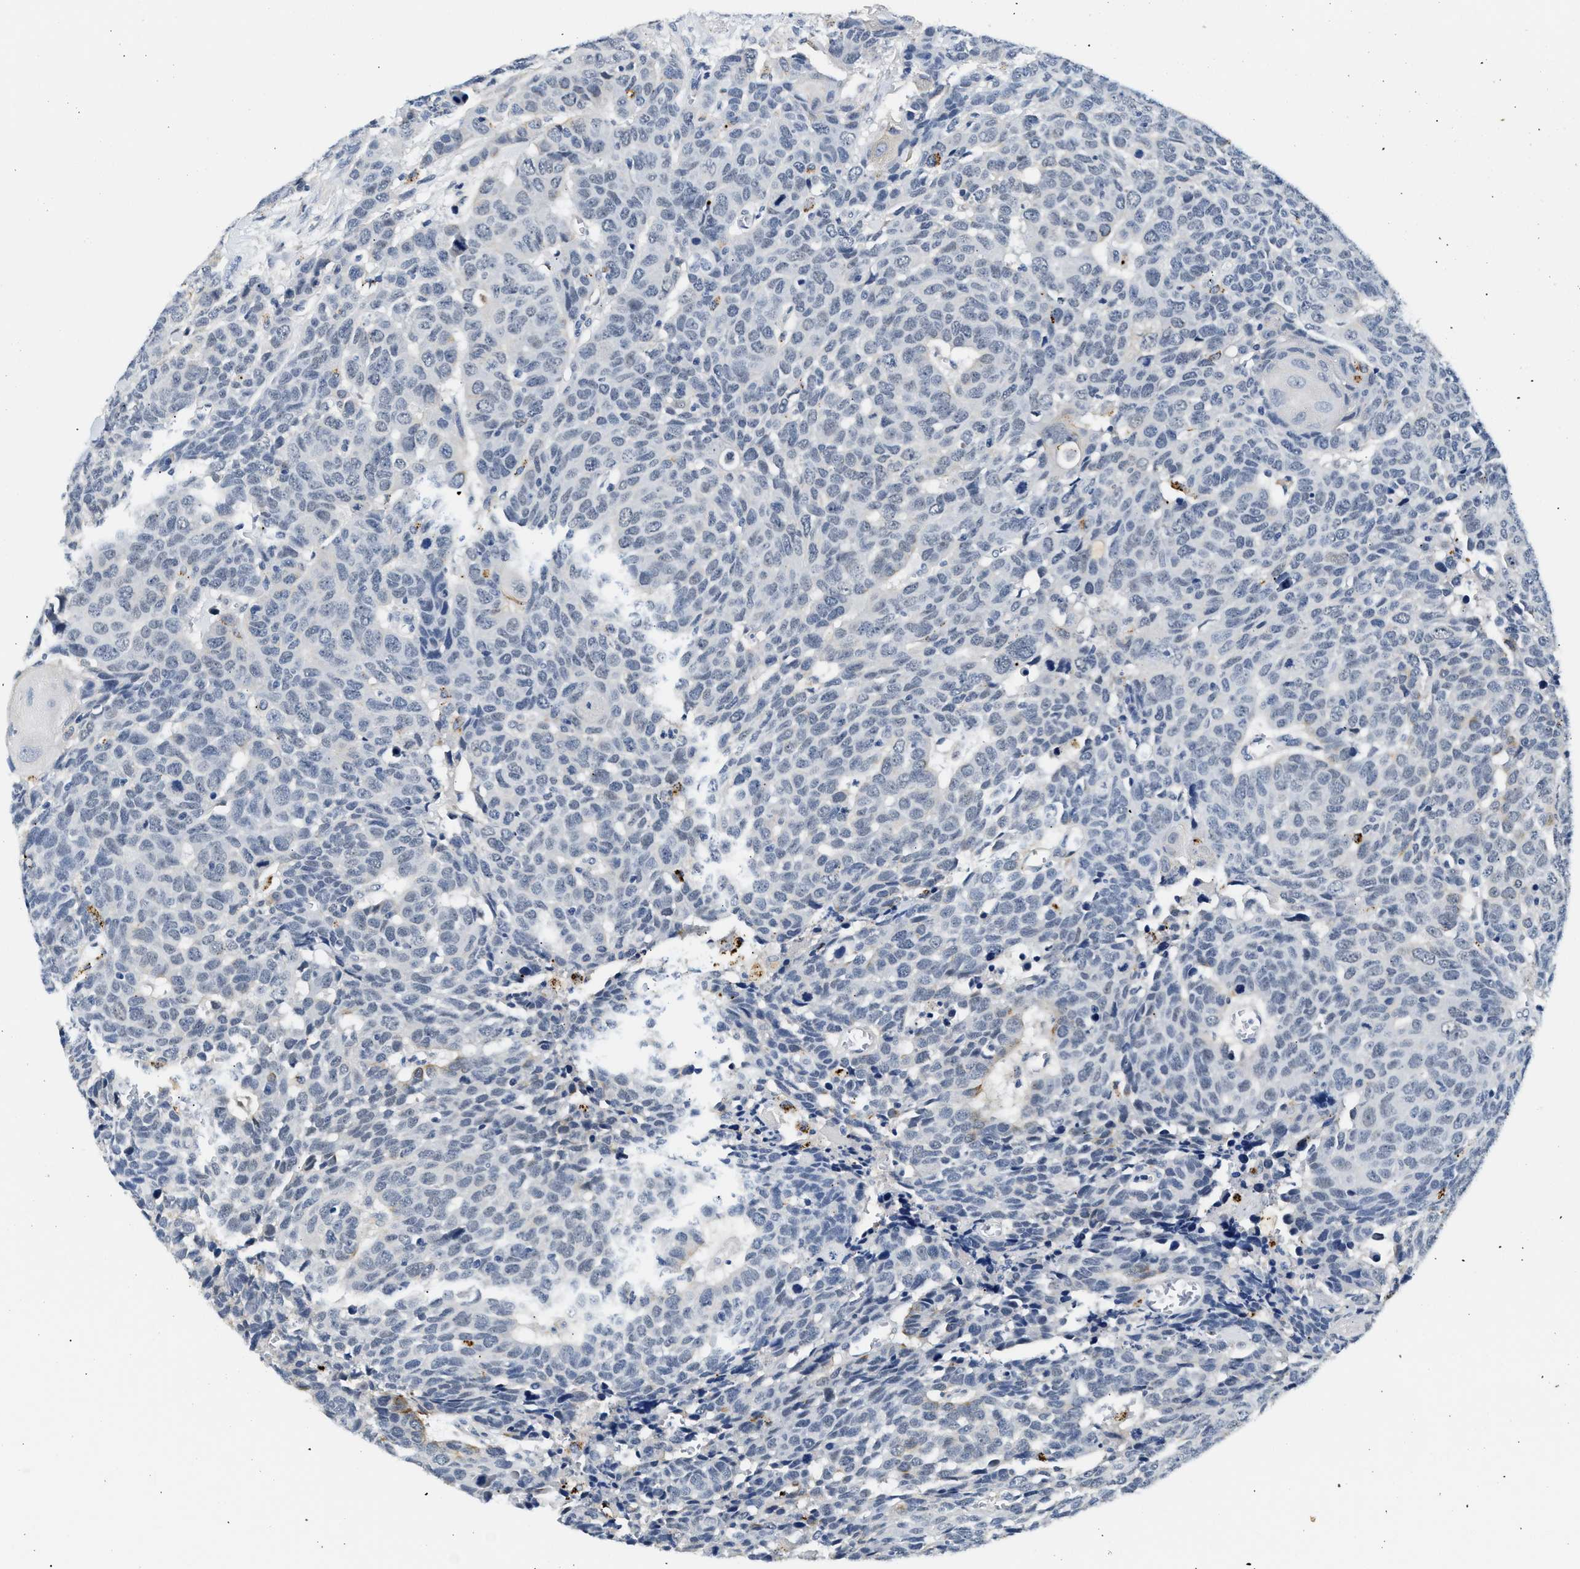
{"staining": {"intensity": "negative", "quantity": "none", "location": "none"}, "tissue": "head and neck cancer", "cell_type": "Tumor cells", "image_type": "cancer", "snomed": [{"axis": "morphology", "description": "Squamous cell carcinoma, NOS"}, {"axis": "topography", "description": "Head-Neck"}], "caption": "An immunohistochemistry (IHC) histopathology image of head and neck squamous cell carcinoma is shown. There is no staining in tumor cells of head and neck squamous cell carcinoma.", "gene": "MED22", "patient": {"sex": "male", "age": 66}}